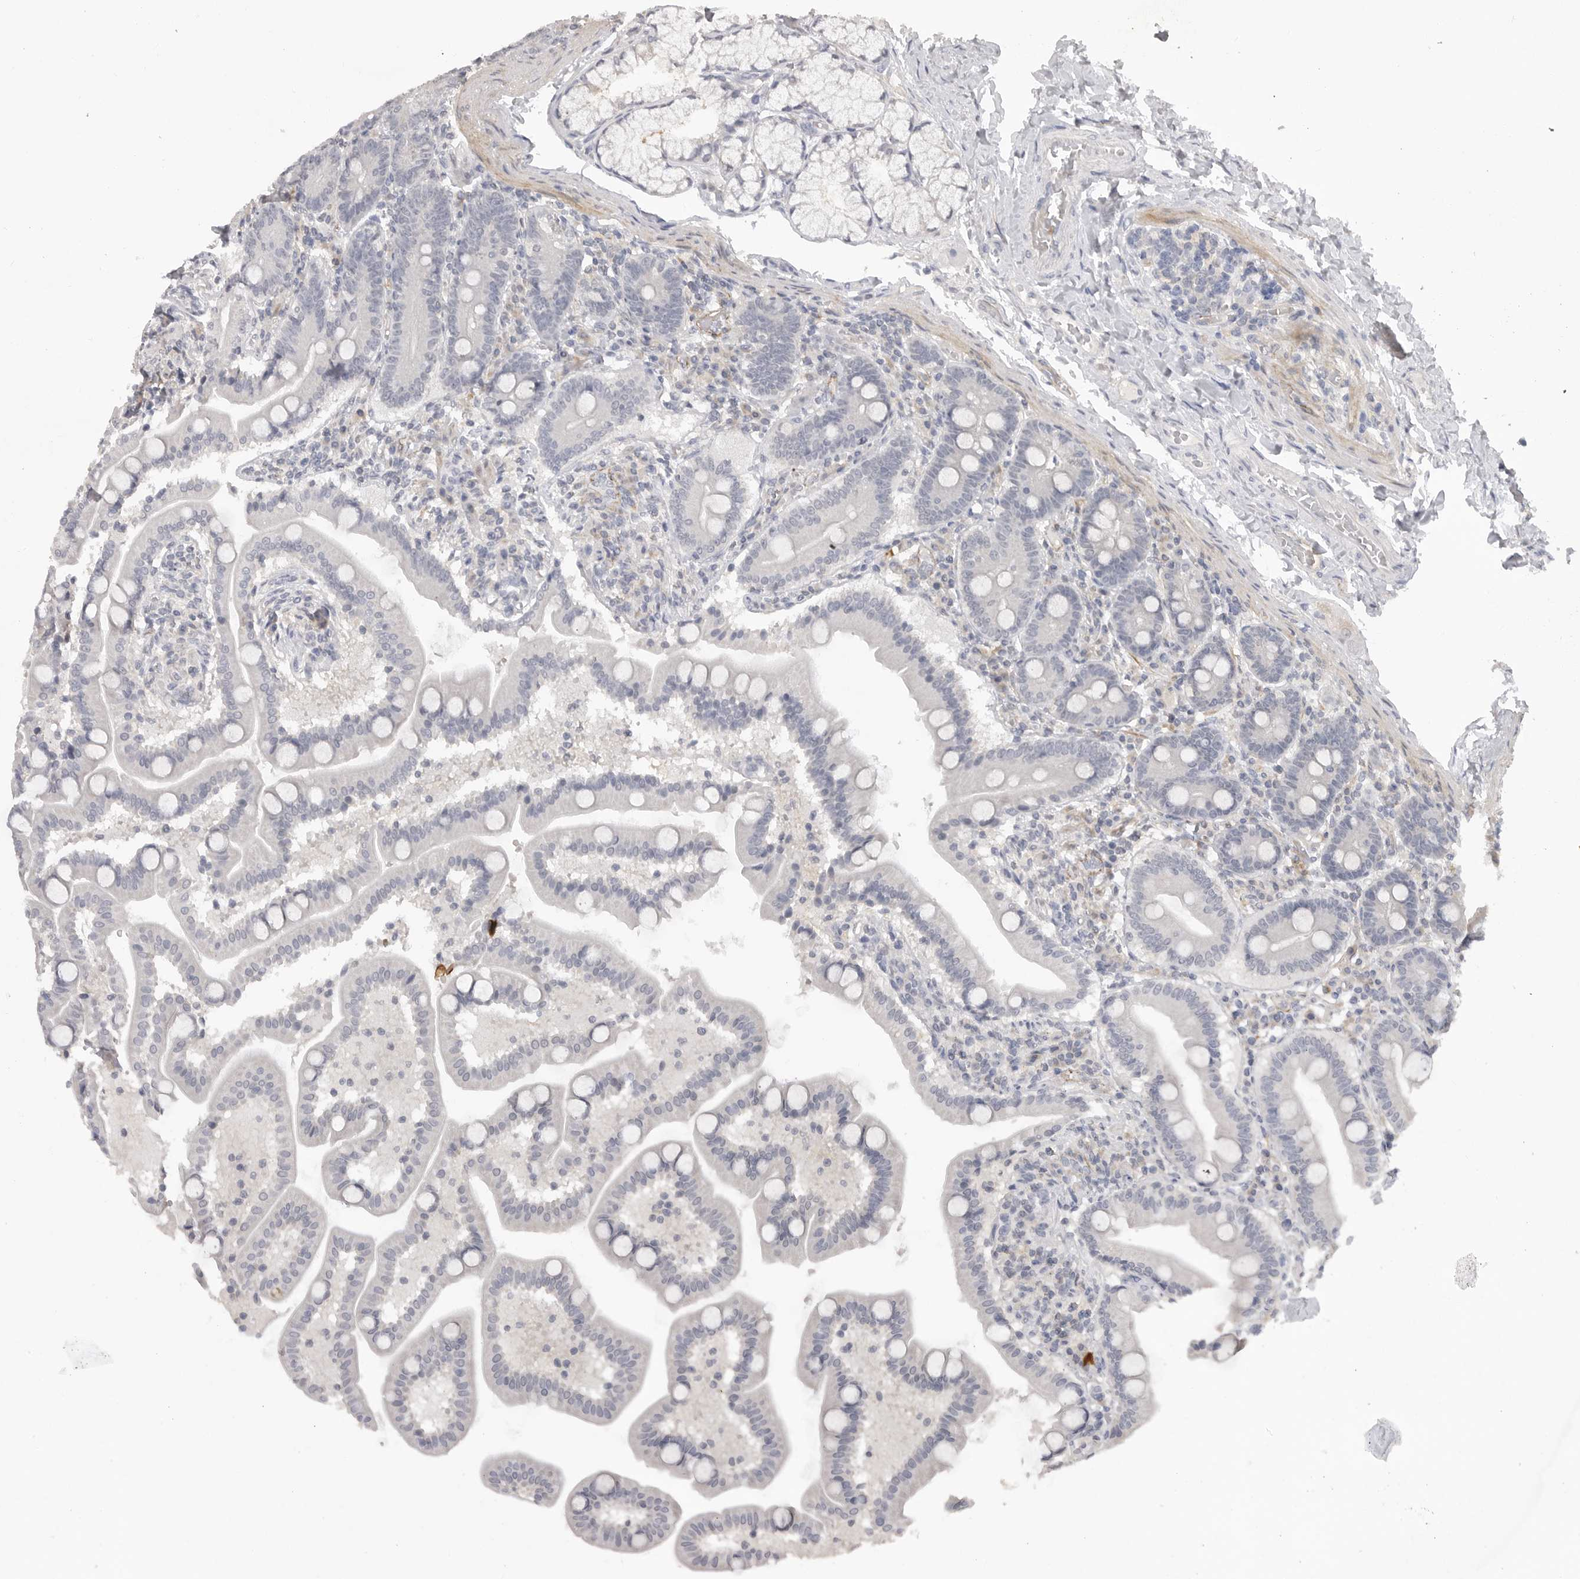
{"staining": {"intensity": "negative", "quantity": "none", "location": "none"}, "tissue": "duodenum", "cell_type": "Glandular cells", "image_type": "normal", "snomed": [{"axis": "morphology", "description": "Normal tissue, NOS"}, {"axis": "topography", "description": "Duodenum"}], "caption": "This is a histopathology image of immunohistochemistry staining of normal duodenum, which shows no expression in glandular cells. Nuclei are stained in blue.", "gene": "PLEKHF1", "patient": {"sex": "male", "age": 54}}